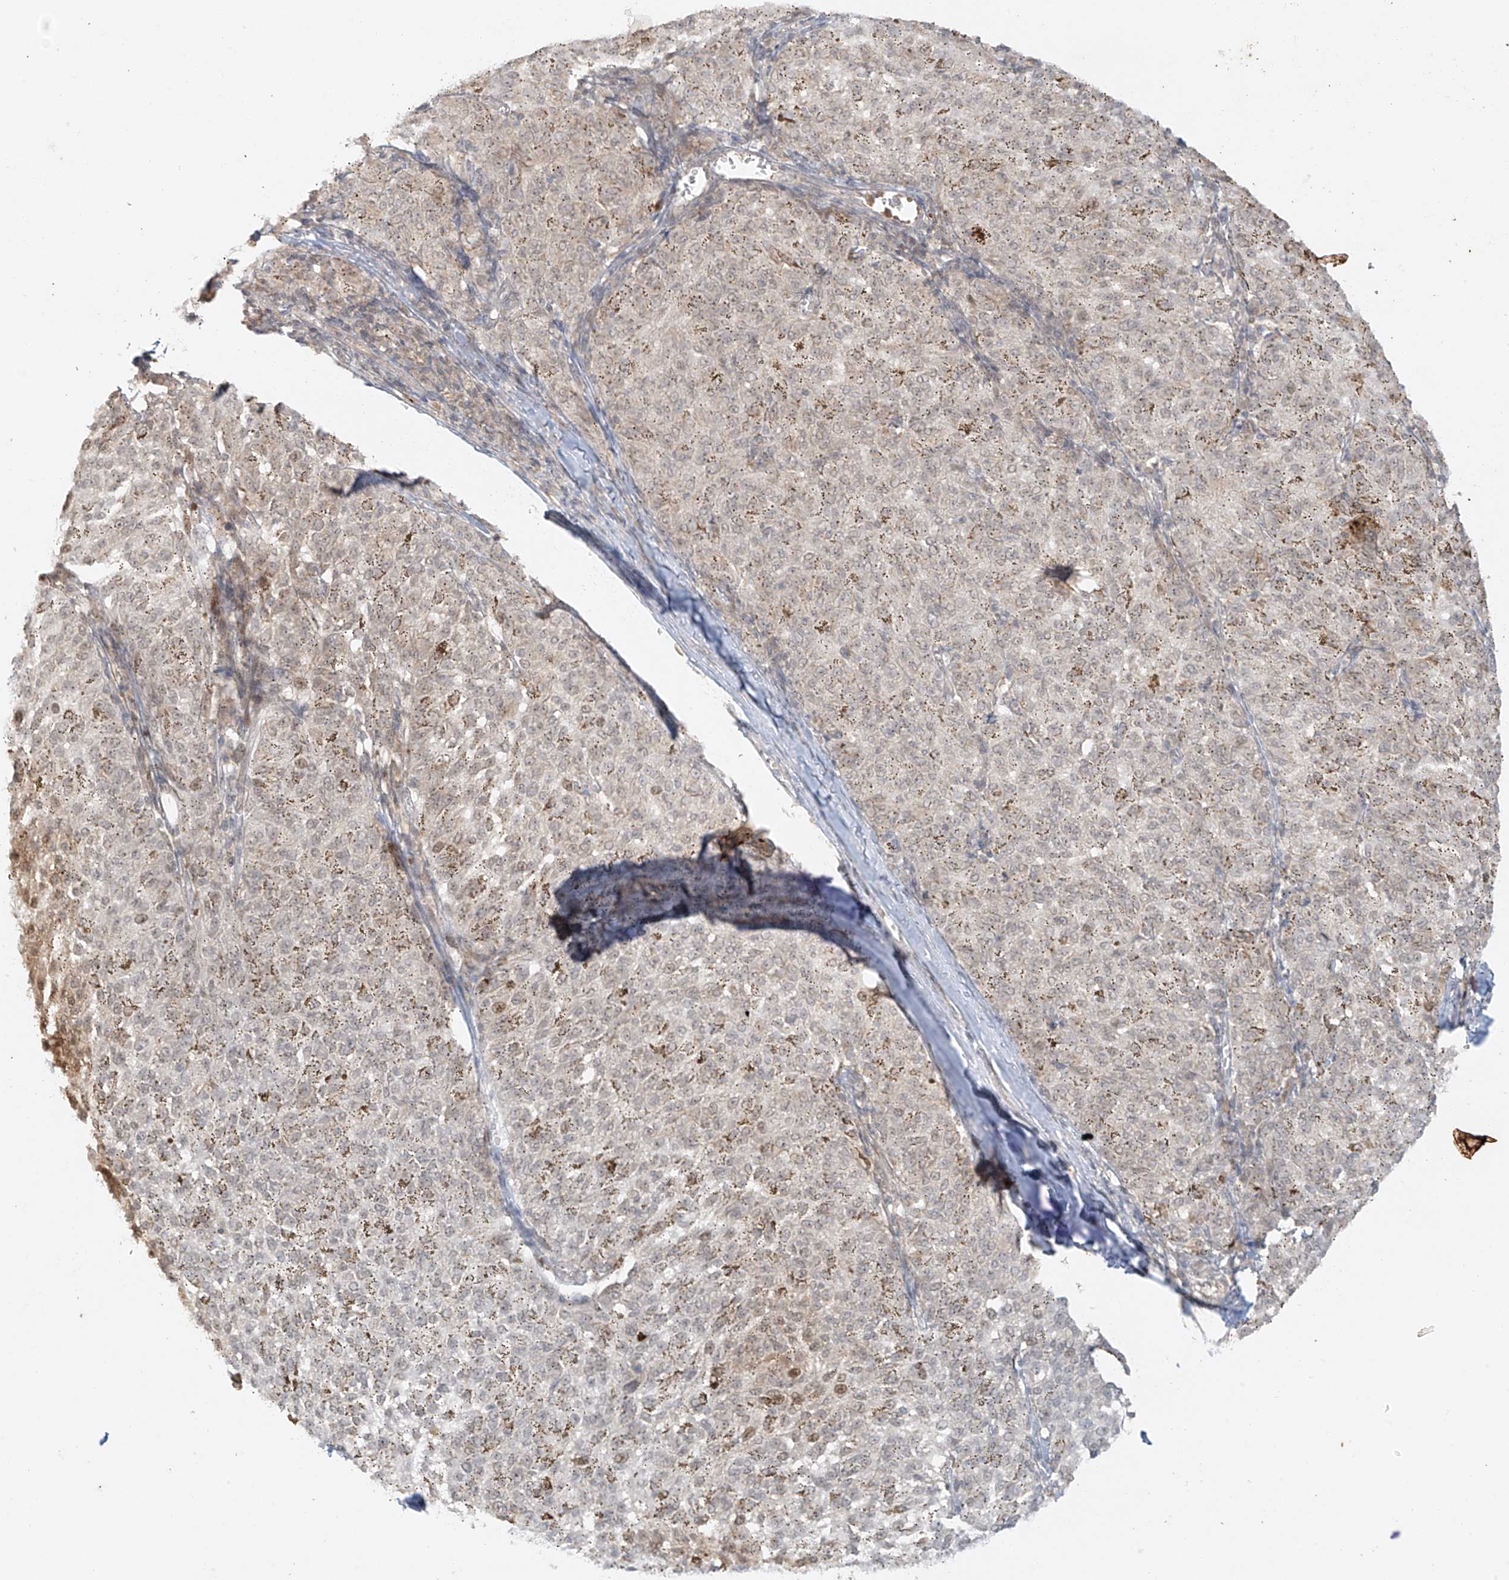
{"staining": {"intensity": "negative", "quantity": "none", "location": "none"}, "tissue": "melanoma", "cell_type": "Tumor cells", "image_type": "cancer", "snomed": [{"axis": "morphology", "description": "Malignant melanoma, NOS"}, {"axis": "topography", "description": "Skin"}], "caption": "This is an IHC micrograph of melanoma. There is no staining in tumor cells.", "gene": "MIPEP", "patient": {"sex": "female", "age": 72}}